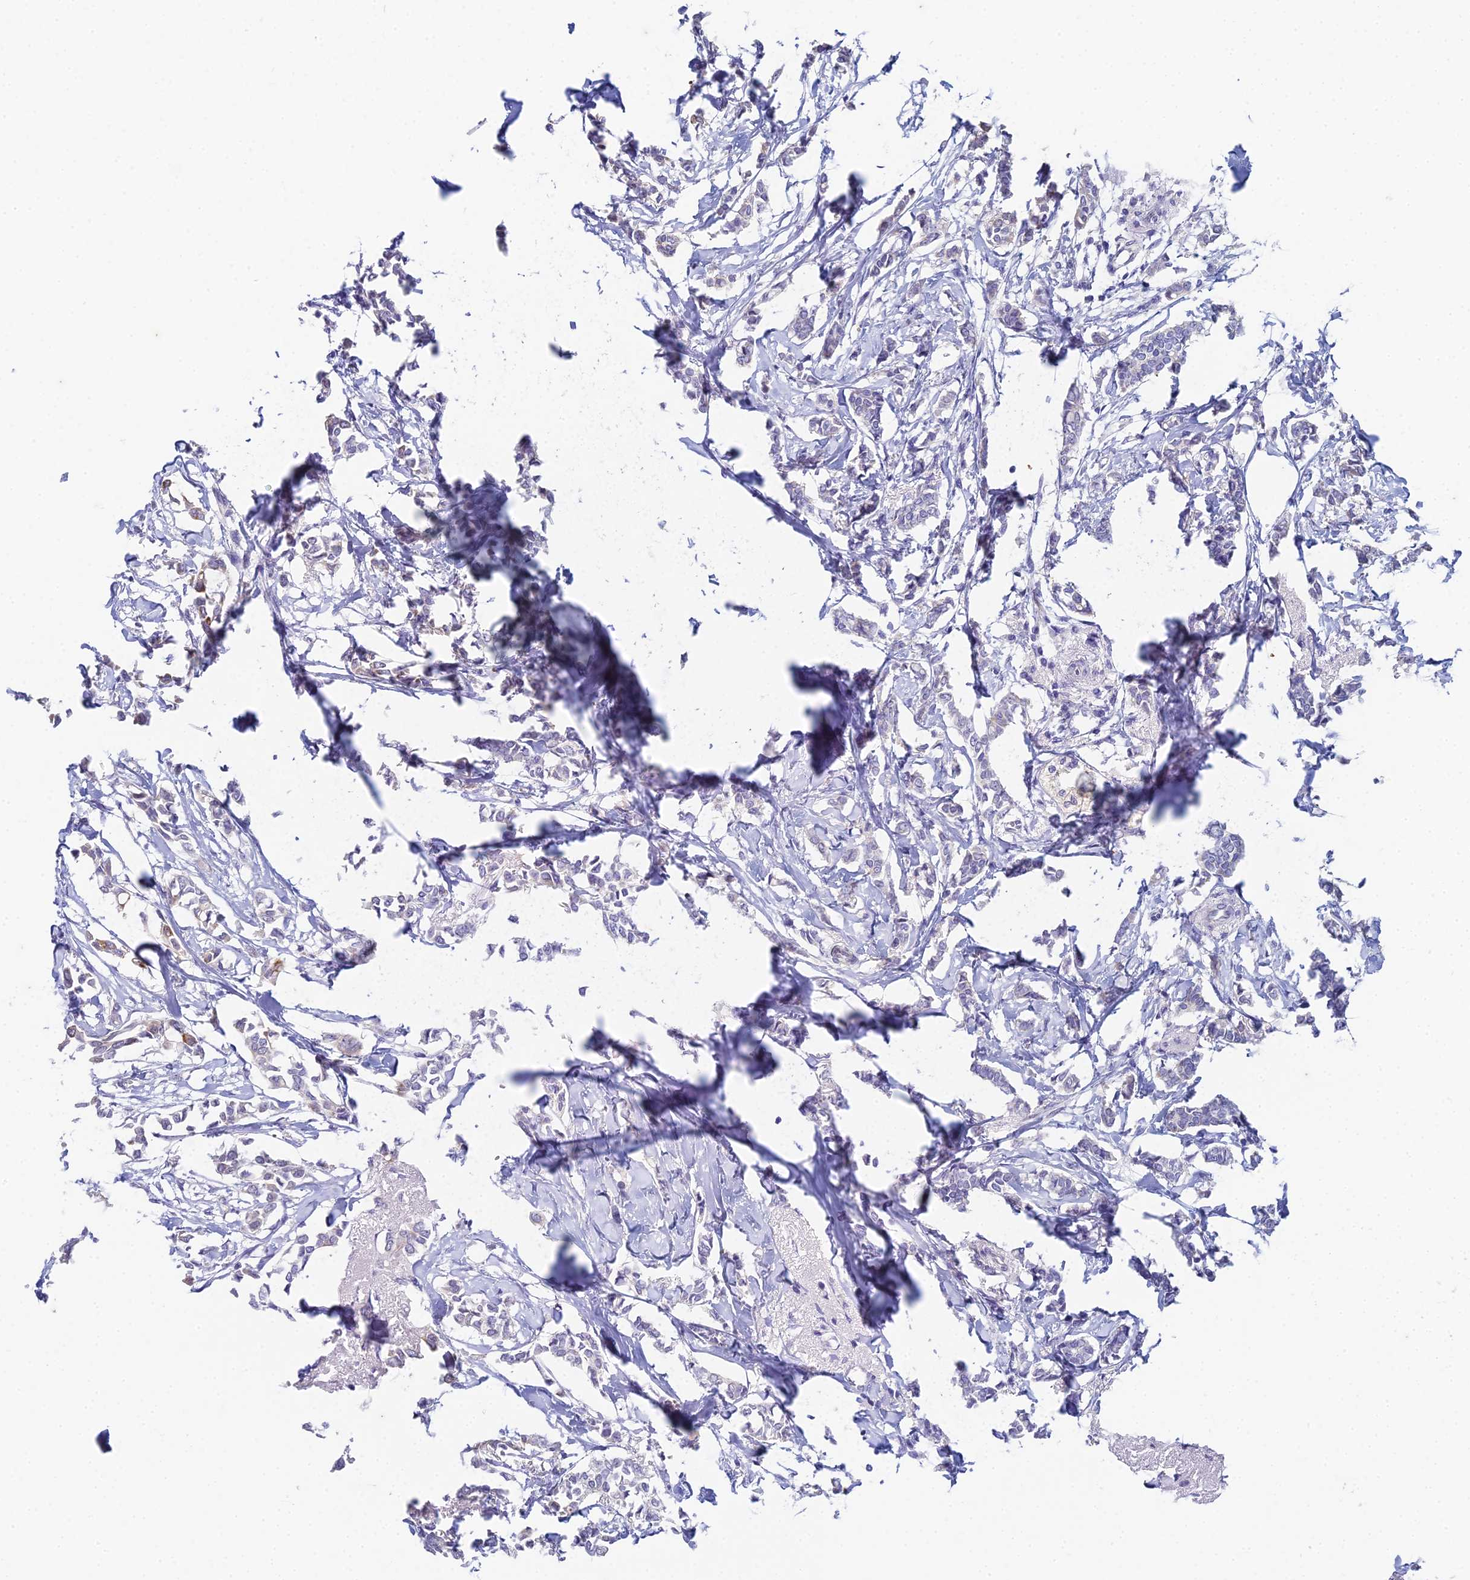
{"staining": {"intensity": "negative", "quantity": "none", "location": "none"}, "tissue": "breast cancer", "cell_type": "Tumor cells", "image_type": "cancer", "snomed": [{"axis": "morphology", "description": "Duct carcinoma"}, {"axis": "topography", "description": "Breast"}], "caption": "Tumor cells are negative for brown protein staining in breast cancer (invasive ductal carcinoma). The staining was performed using DAB (3,3'-diaminobenzidine) to visualize the protein expression in brown, while the nuclei were stained in blue with hematoxylin (Magnification: 20x).", "gene": "EEF2KMT", "patient": {"sex": "female", "age": 41}}